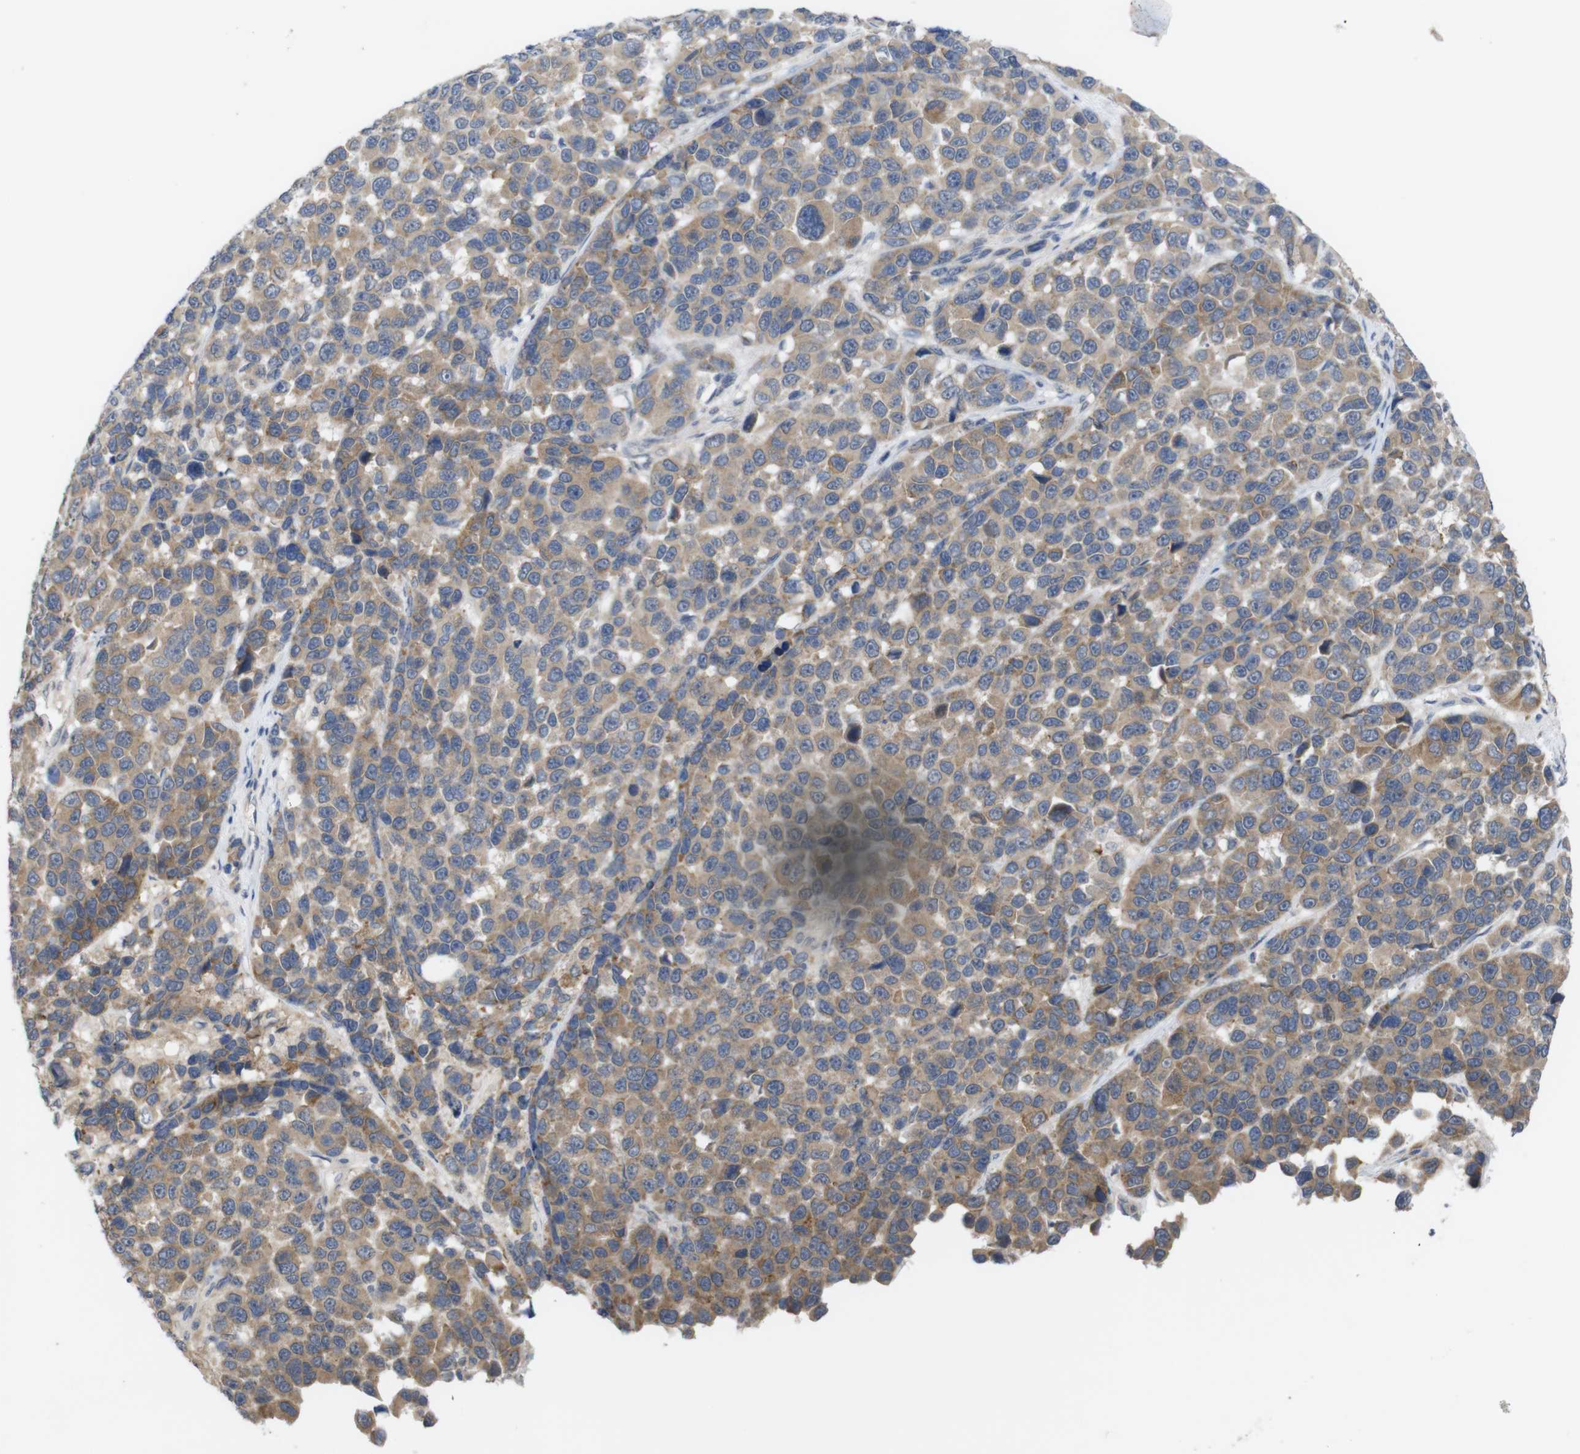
{"staining": {"intensity": "moderate", "quantity": ">75%", "location": "cytoplasmic/membranous"}, "tissue": "melanoma", "cell_type": "Tumor cells", "image_type": "cancer", "snomed": [{"axis": "morphology", "description": "Malignant melanoma, NOS"}, {"axis": "topography", "description": "Skin"}], "caption": "Malignant melanoma stained with DAB IHC reveals medium levels of moderate cytoplasmic/membranous staining in approximately >75% of tumor cells.", "gene": "BCAR3", "patient": {"sex": "male", "age": 53}}